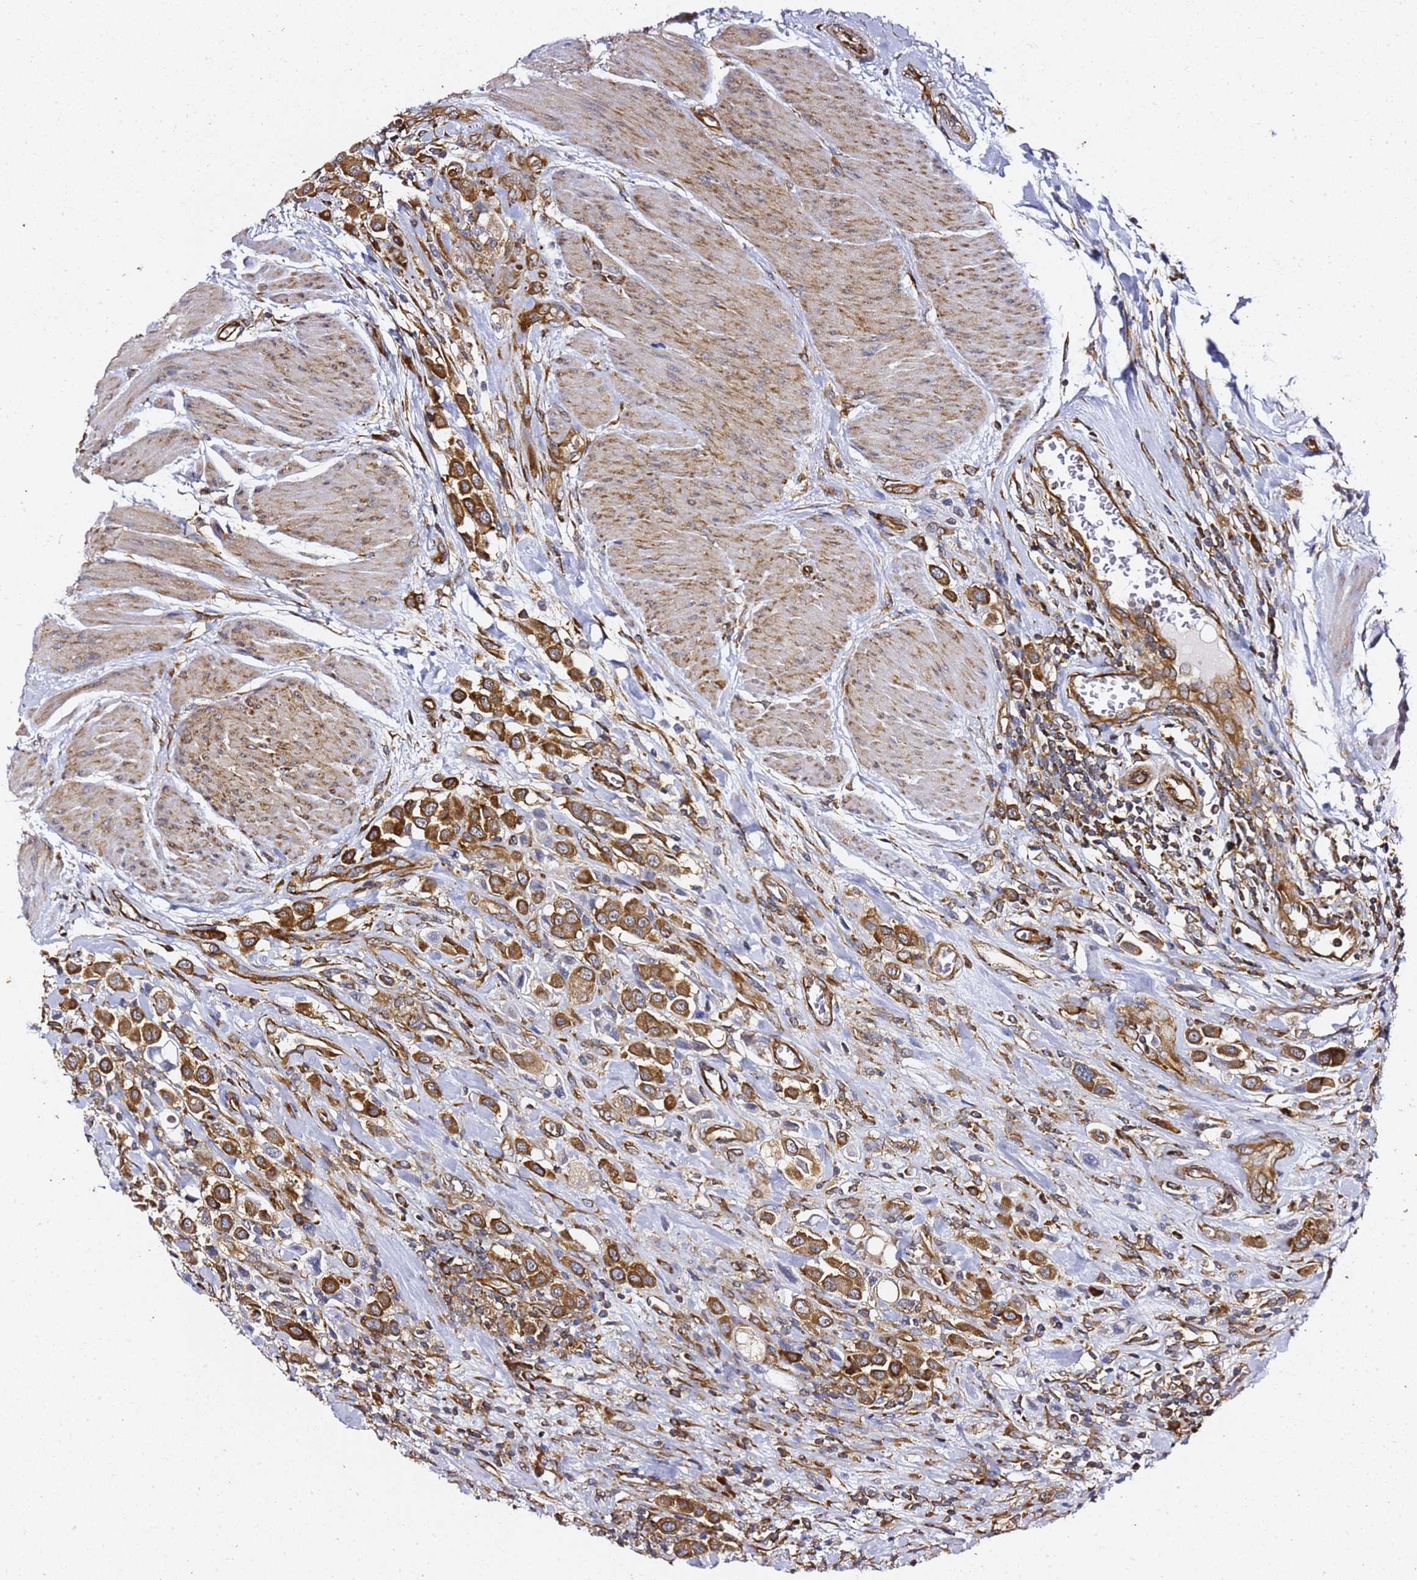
{"staining": {"intensity": "strong", "quantity": ">75%", "location": "cytoplasmic/membranous"}, "tissue": "urothelial cancer", "cell_type": "Tumor cells", "image_type": "cancer", "snomed": [{"axis": "morphology", "description": "Urothelial carcinoma, High grade"}, {"axis": "topography", "description": "Urinary bladder"}], "caption": "A histopathology image showing strong cytoplasmic/membranous expression in about >75% of tumor cells in urothelial carcinoma (high-grade), as visualized by brown immunohistochemical staining.", "gene": "TPST1", "patient": {"sex": "male", "age": 50}}